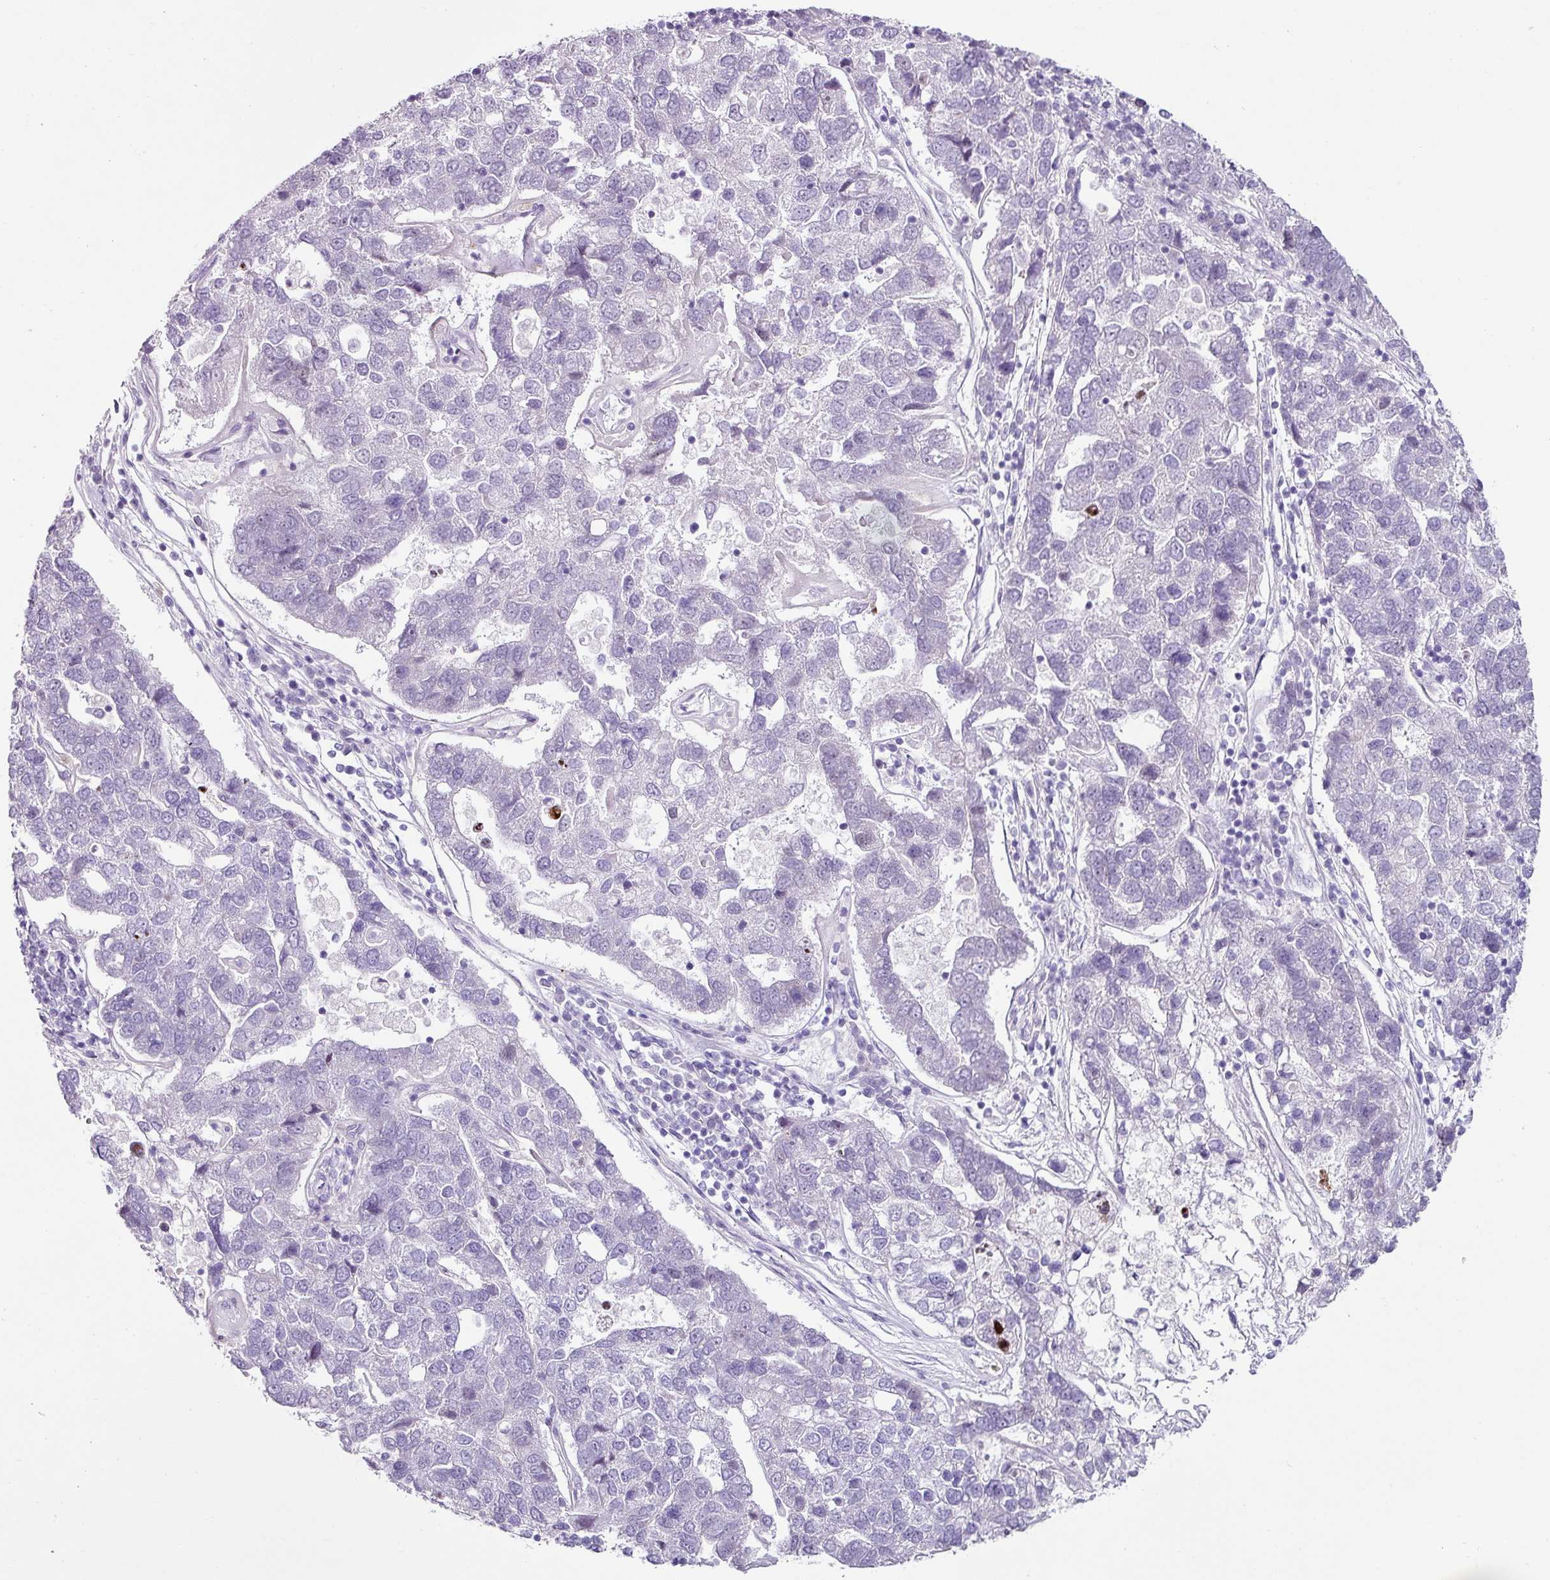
{"staining": {"intensity": "negative", "quantity": "none", "location": "none"}, "tissue": "pancreatic cancer", "cell_type": "Tumor cells", "image_type": "cancer", "snomed": [{"axis": "morphology", "description": "Adenocarcinoma, NOS"}, {"axis": "topography", "description": "Pancreas"}], "caption": "IHC histopathology image of pancreatic adenocarcinoma stained for a protein (brown), which shows no expression in tumor cells.", "gene": "TRA2A", "patient": {"sex": "female", "age": 61}}